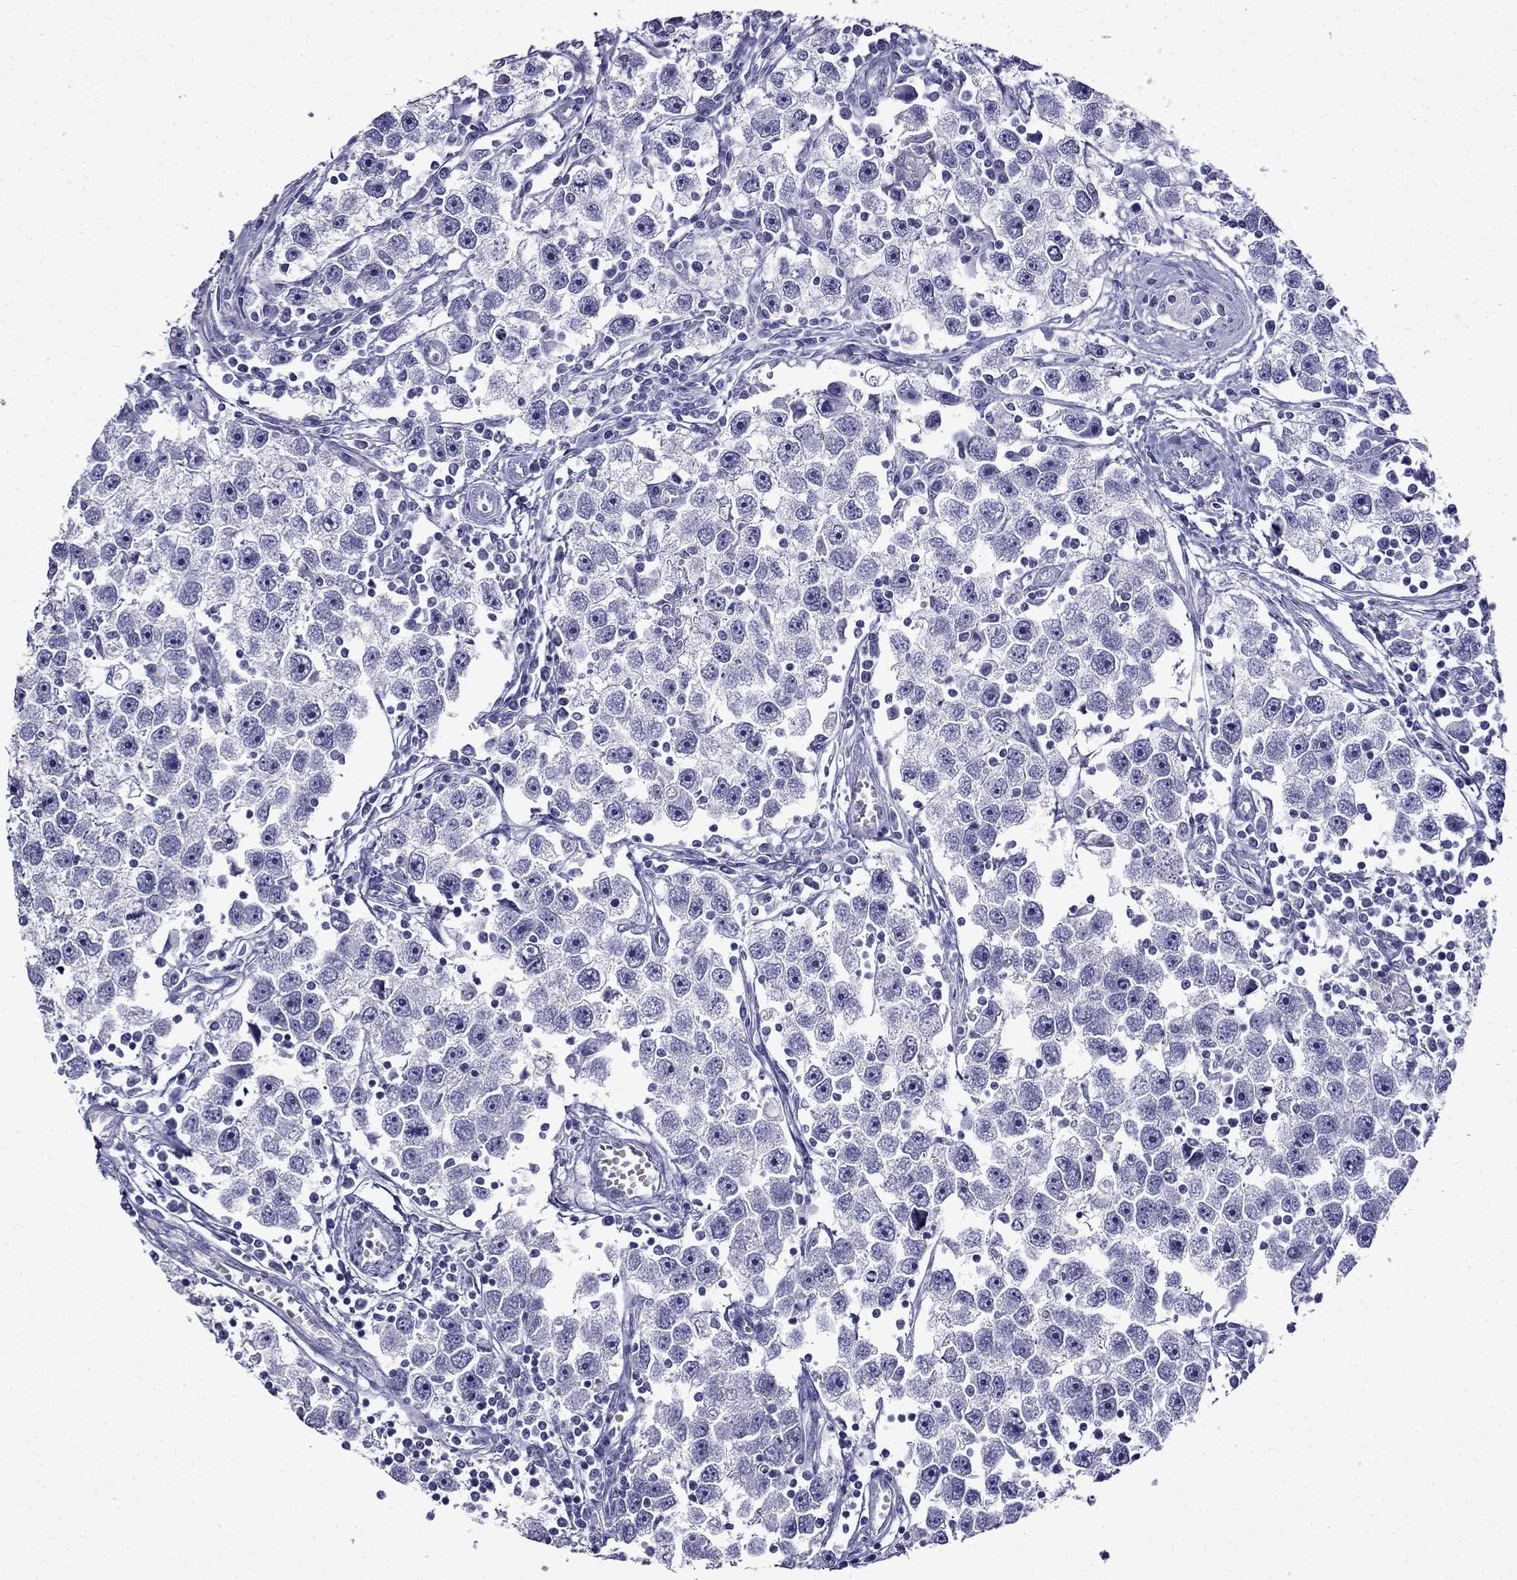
{"staining": {"intensity": "negative", "quantity": "none", "location": "none"}, "tissue": "testis cancer", "cell_type": "Tumor cells", "image_type": "cancer", "snomed": [{"axis": "morphology", "description": "Seminoma, NOS"}, {"axis": "topography", "description": "Testis"}], "caption": "Protein analysis of testis seminoma reveals no significant staining in tumor cells. (DAB IHC visualized using brightfield microscopy, high magnification).", "gene": "ERC2", "patient": {"sex": "male", "age": 30}}